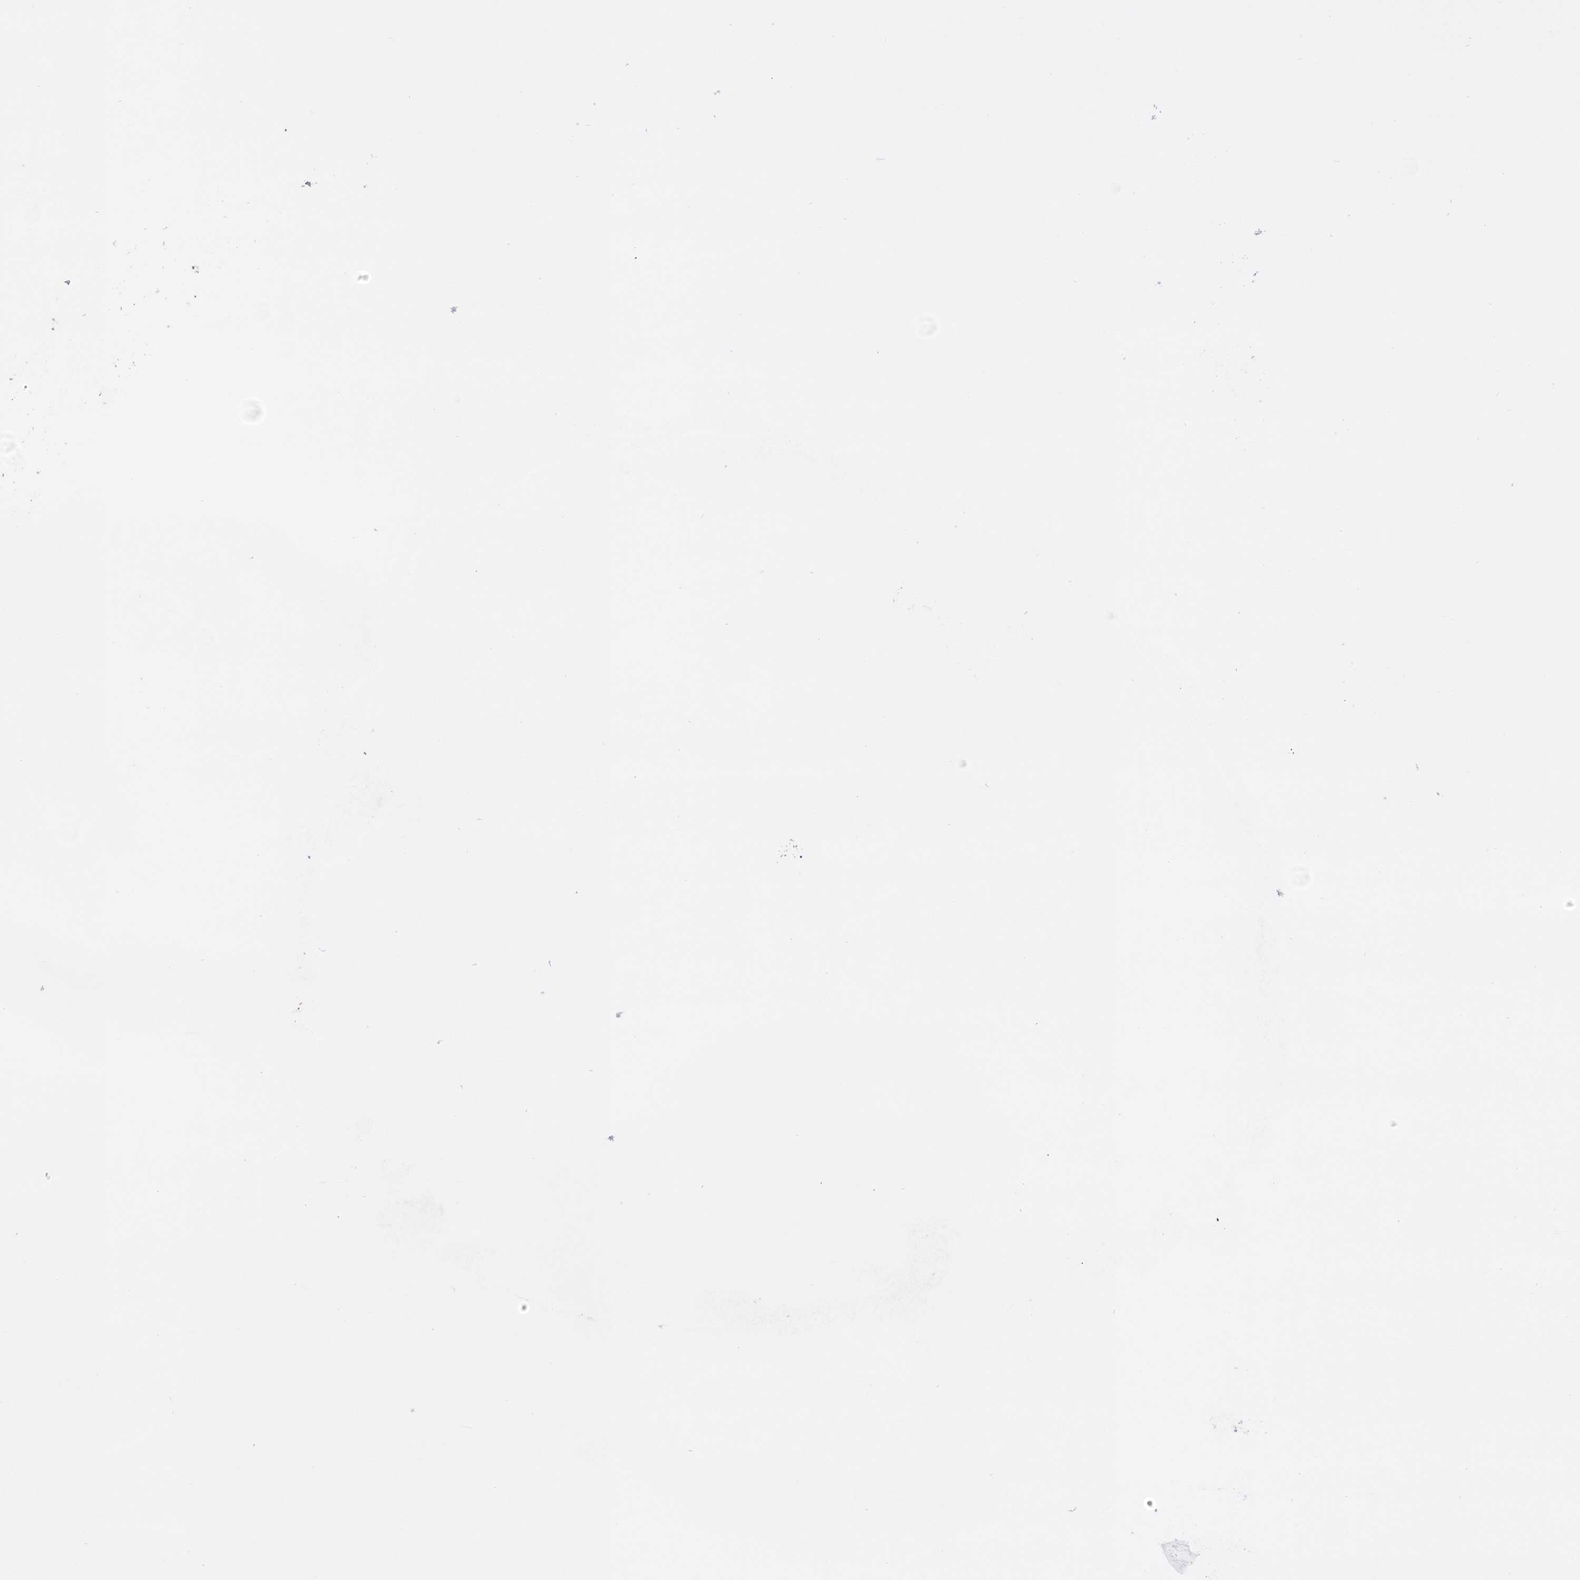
{"staining": {"intensity": "moderate", "quantity": ">75%", "location": "cytoplasmic/membranous,nuclear"}, "tissue": "melanoma", "cell_type": "Tumor cells", "image_type": "cancer", "snomed": [{"axis": "morphology", "description": "Malignant melanoma, NOS"}, {"axis": "topography", "description": "Skin"}], "caption": "Melanoma stained with a protein marker shows moderate staining in tumor cells.", "gene": "HTR3B", "patient": {"sex": "female", "age": 91}}